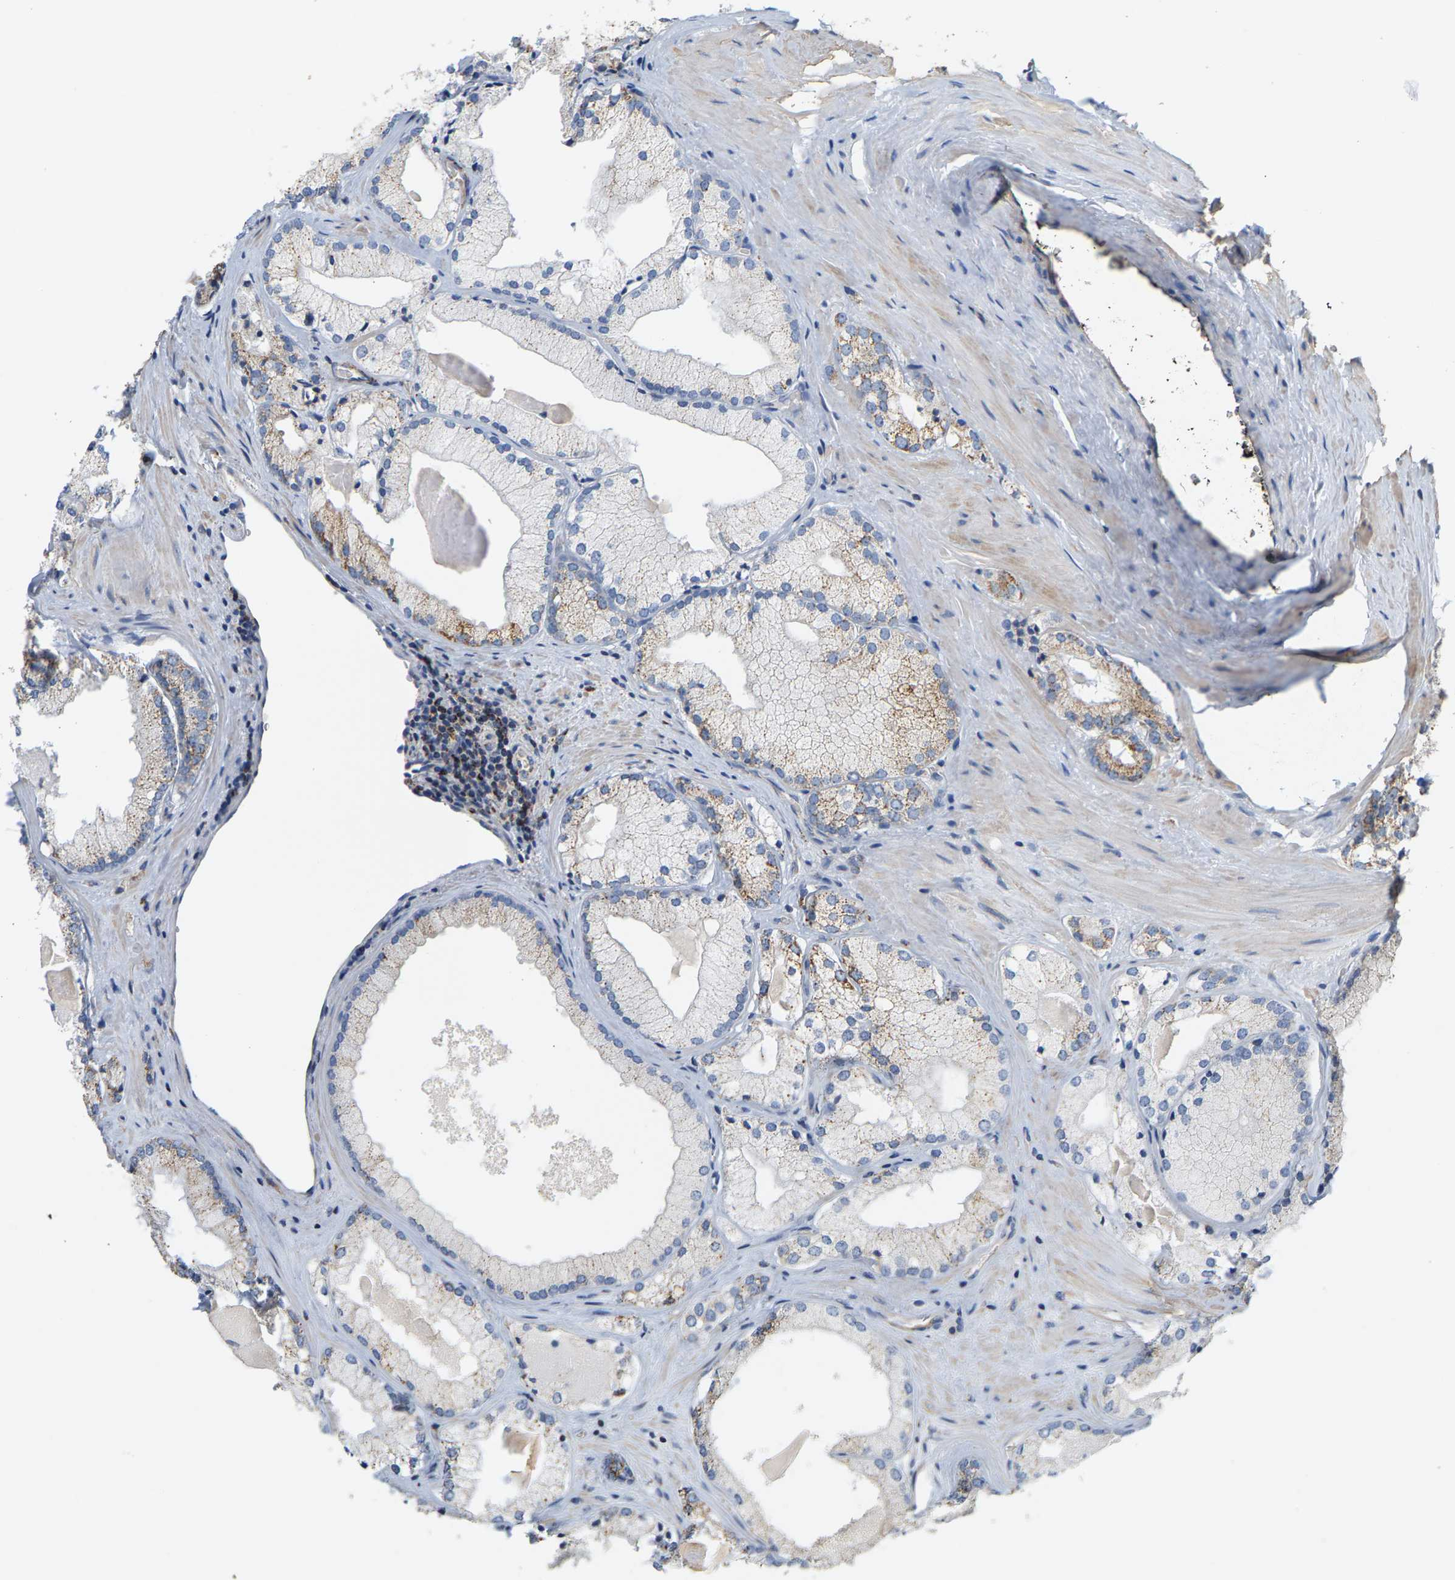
{"staining": {"intensity": "moderate", "quantity": "<25%", "location": "cytoplasmic/membranous"}, "tissue": "prostate cancer", "cell_type": "Tumor cells", "image_type": "cancer", "snomed": [{"axis": "morphology", "description": "Adenocarcinoma, Low grade"}, {"axis": "topography", "description": "Prostate"}], "caption": "Immunohistochemical staining of prostate adenocarcinoma (low-grade) exhibits low levels of moderate cytoplasmic/membranous protein staining in about <25% of tumor cells. Nuclei are stained in blue.", "gene": "SHMT2", "patient": {"sex": "male", "age": 65}}